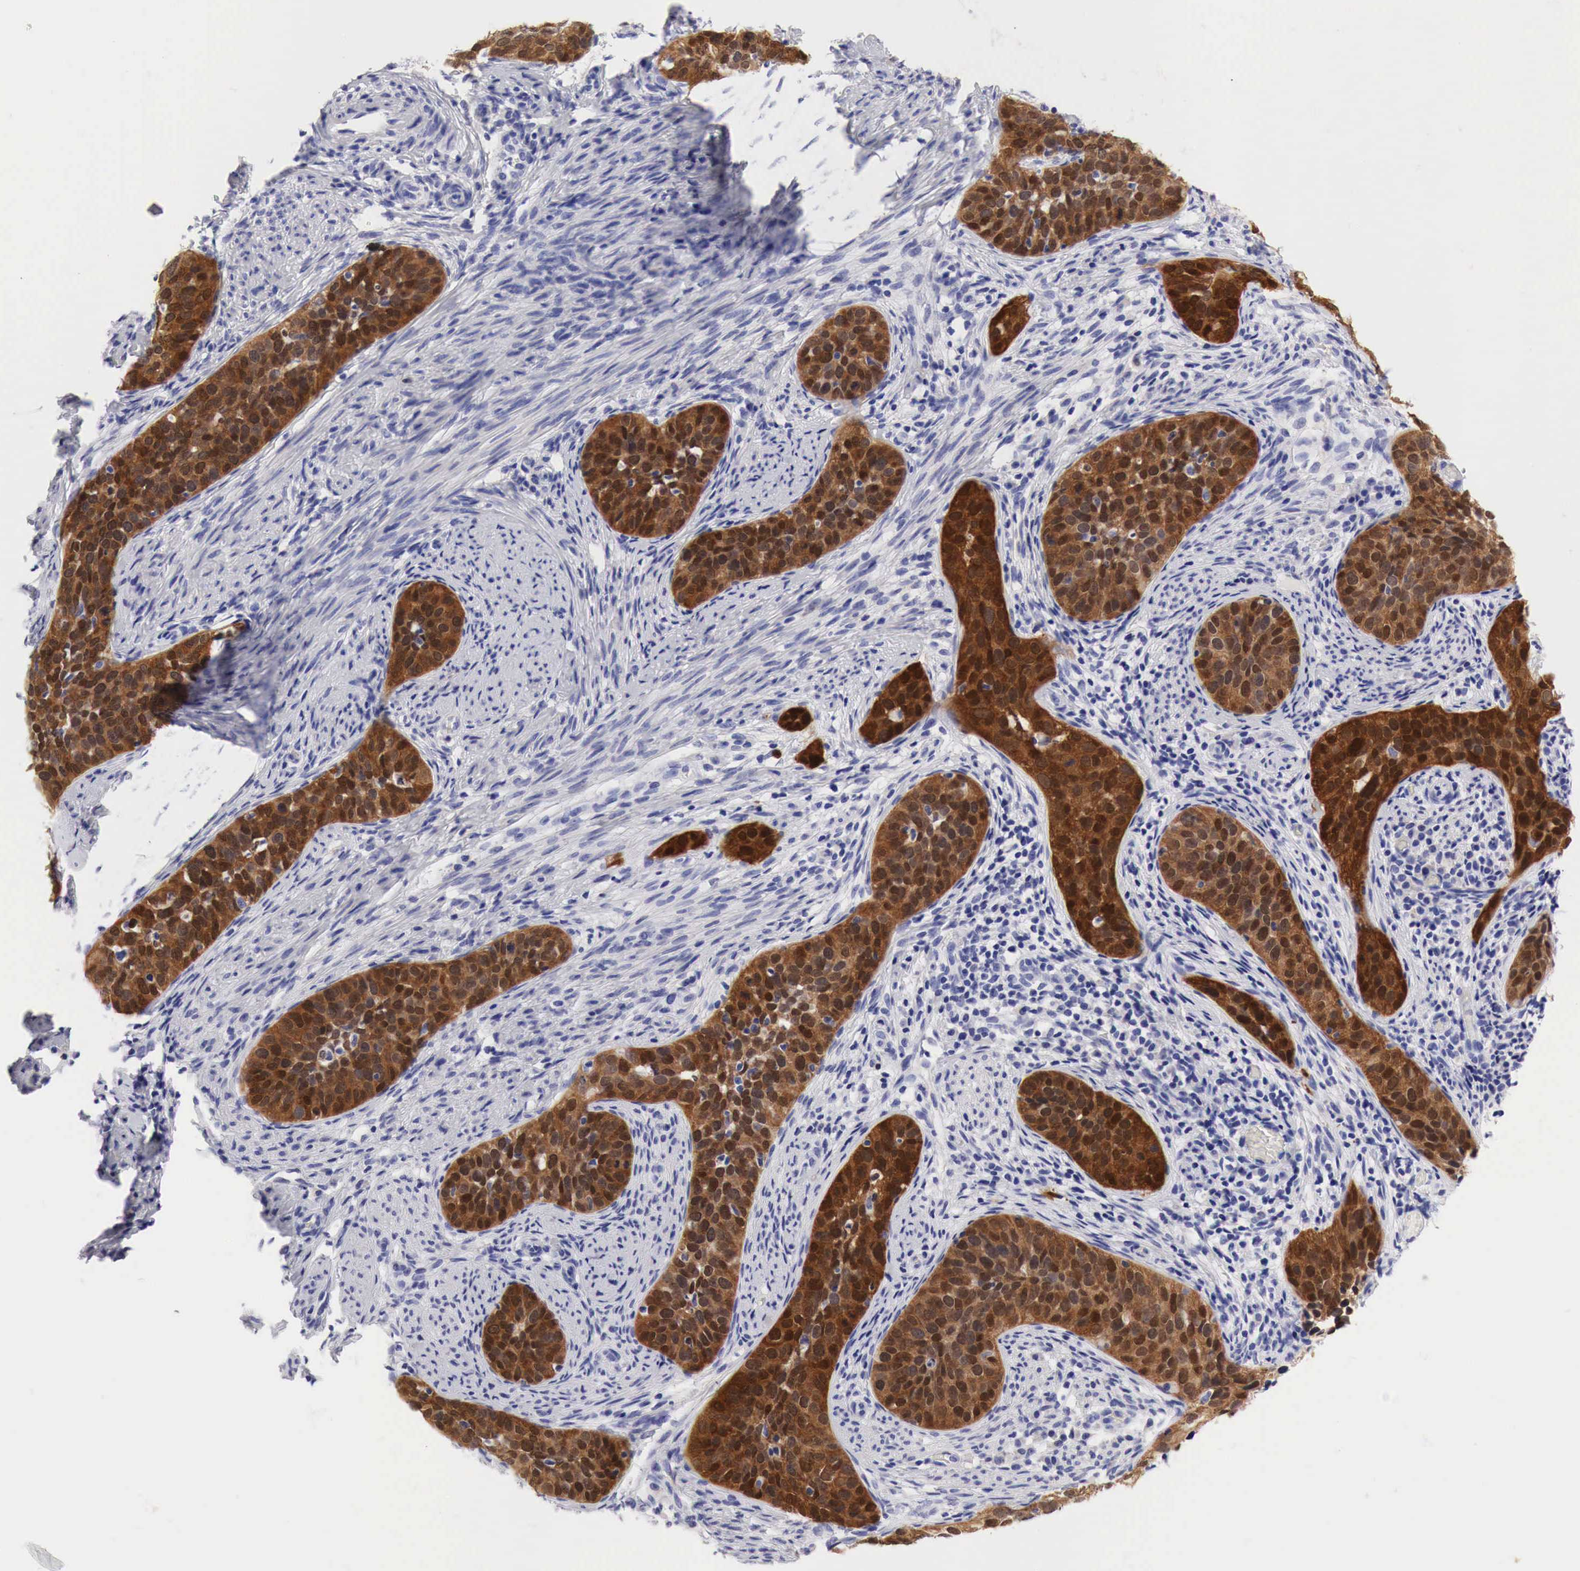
{"staining": {"intensity": "strong", "quantity": ">75%", "location": "cytoplasmic/membranous"}, "tissue": "cervical cancer", "cell_type": "Tumor cells", "image_type": "cancer", "snomed": [{"axis": "morphology", "description": "Squamous cell carcinoma, NOS"}, {"axis": "topography", "description": "Cervix"}], "caption": "IHC (DAB) staining of squamous cell carcinoma (cervical) shows strong cytoplasmic/membranous protein expression in about >75% of tumor cells. (IHC, brightfield microscopy, high magnification).", "gene": "CDKN2A", "patient": {"sex": "female", "age": 31}}